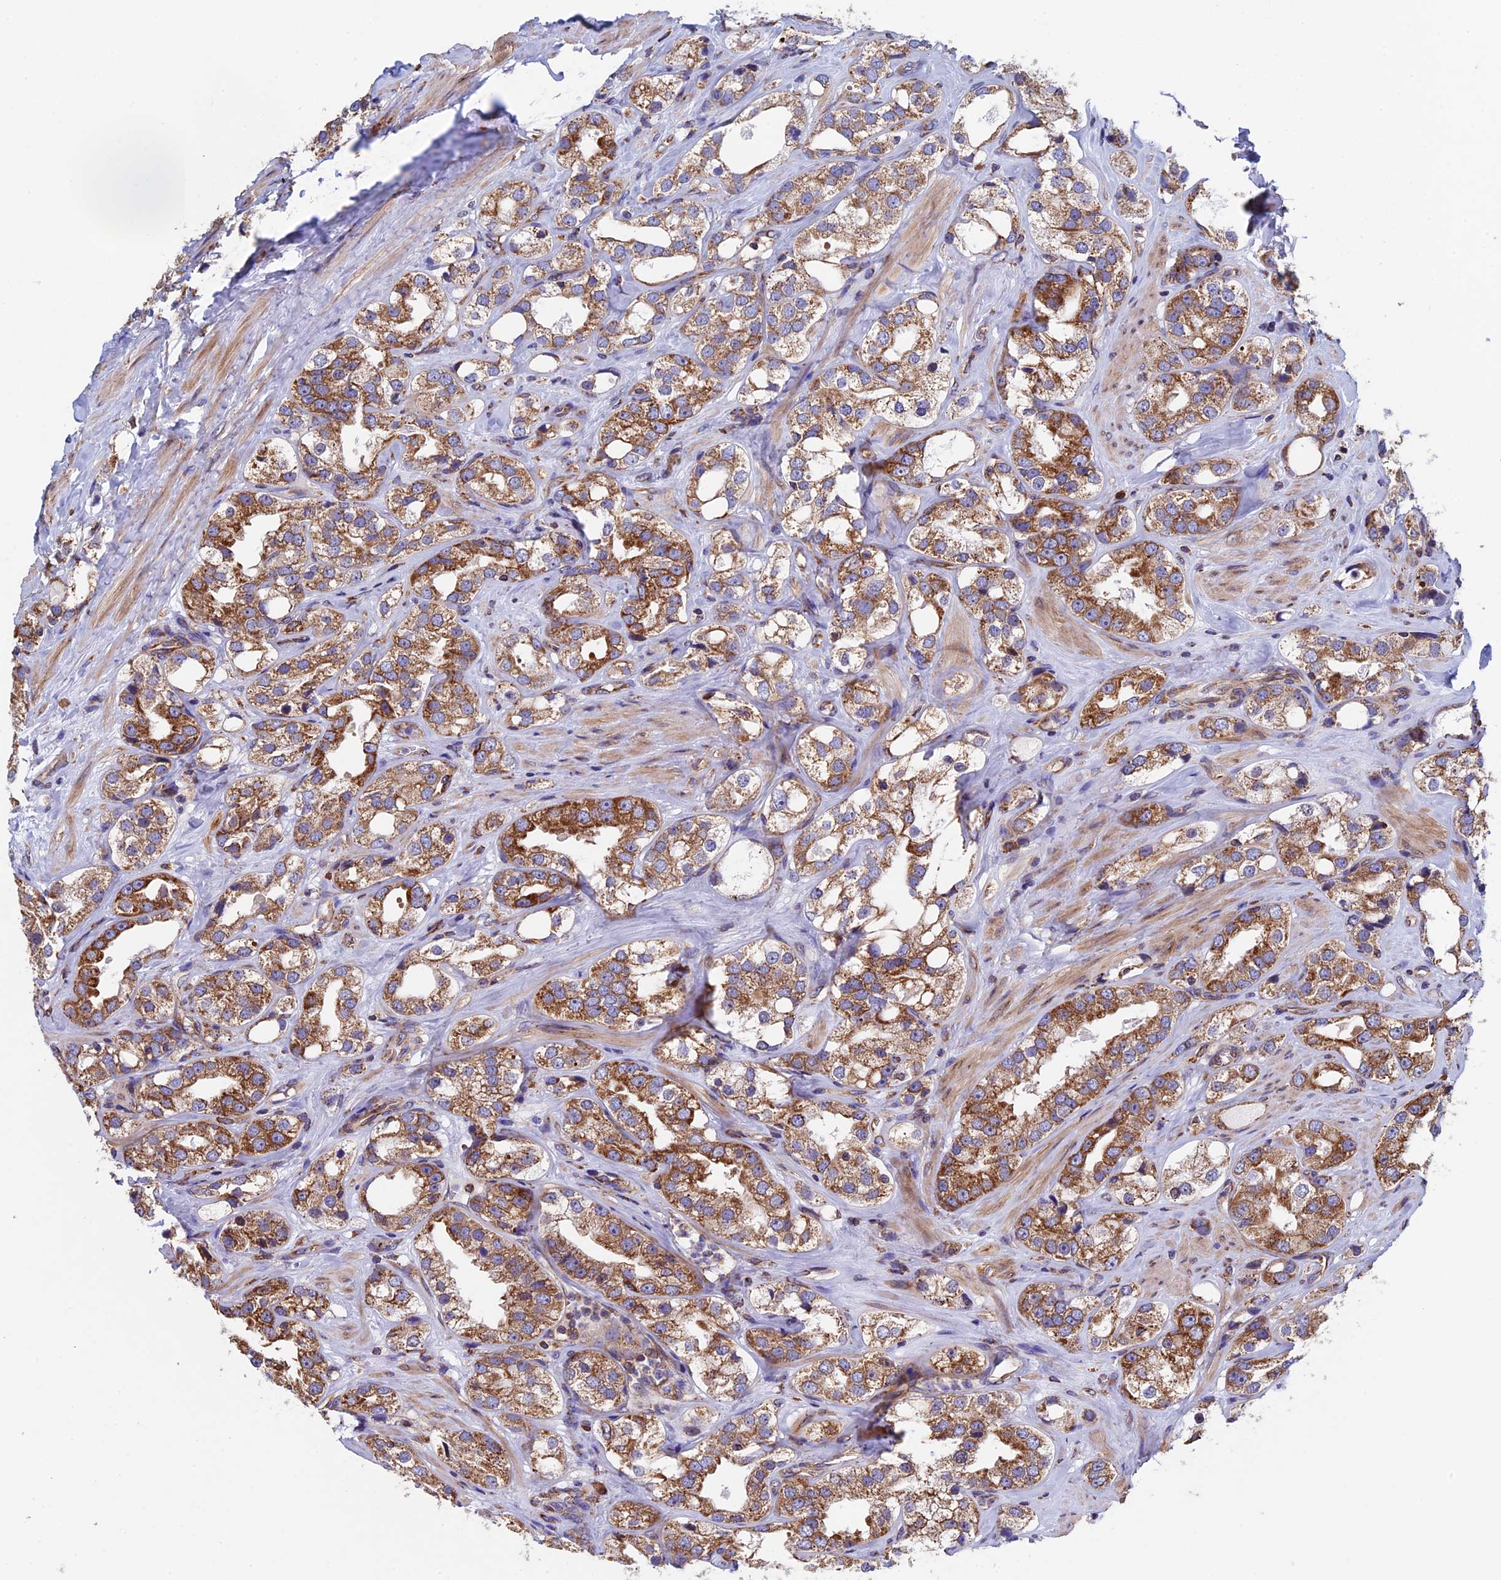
{"staining": {"intensity": "strong", "quantity": ">75%", "location": "cytoplasmic/membranous"}, "tissue": "prostate cancer", "cell_type": "Tumor cells", "image_type": "cancer", "snomed": [{"axis": "morphology", "description": "Adenocarcinoma, NOS"}, {"axis": "topography", "description": "Prostate"}], "caption": "Protein staining demonstrates strong cytoplasmic/membranous staining in about >75% of tumor cells in adenocarcinoma (prostate).", "gene": "SLC9A5", "patient": {"sex": "male", "age": 79}}